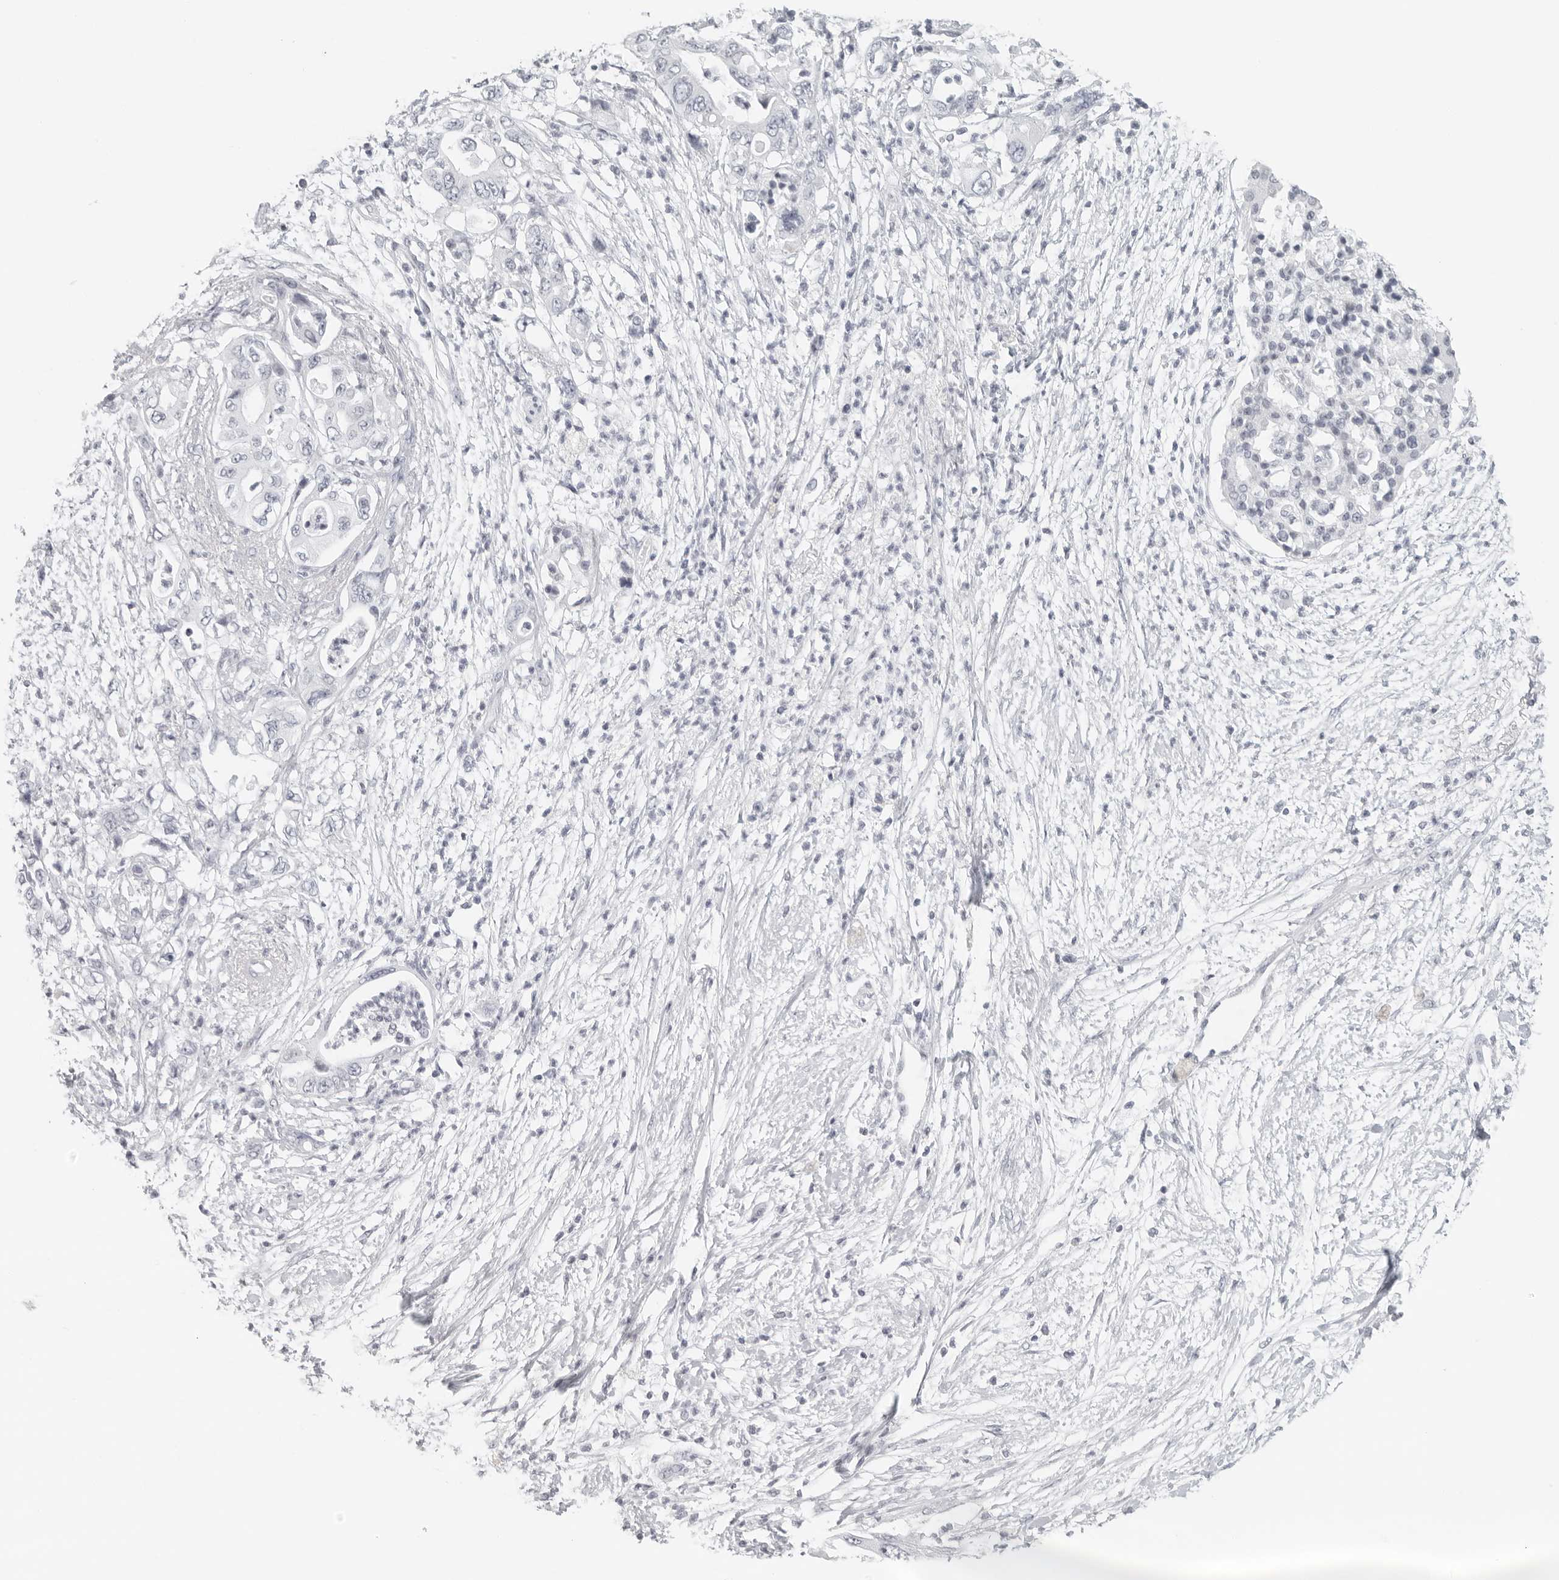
{"staining": {"intensity": "negative", "quantity": "none", "location": "none"}, "tissue": "pancreatic cancer", "cell_type": "Tumor cells", "image_type": "cancer", "snomed": [{"axis": "morphology", "description": "Adenocarcinoma, NOS"}, {"axis": "topography", "description": "Pancreas"}], "caption": "Pancreatic adenocarcinoma was stained to show a protein in brown. There is no significant positivity in tumor cells. (Stains: DAB immunohistochemistry with hematoxylin counter stain, Microscopy: brightfield microscopy at high magnification).", "gene": "RPS6KC1", "patient": {"sex": "male", "age": 66}}